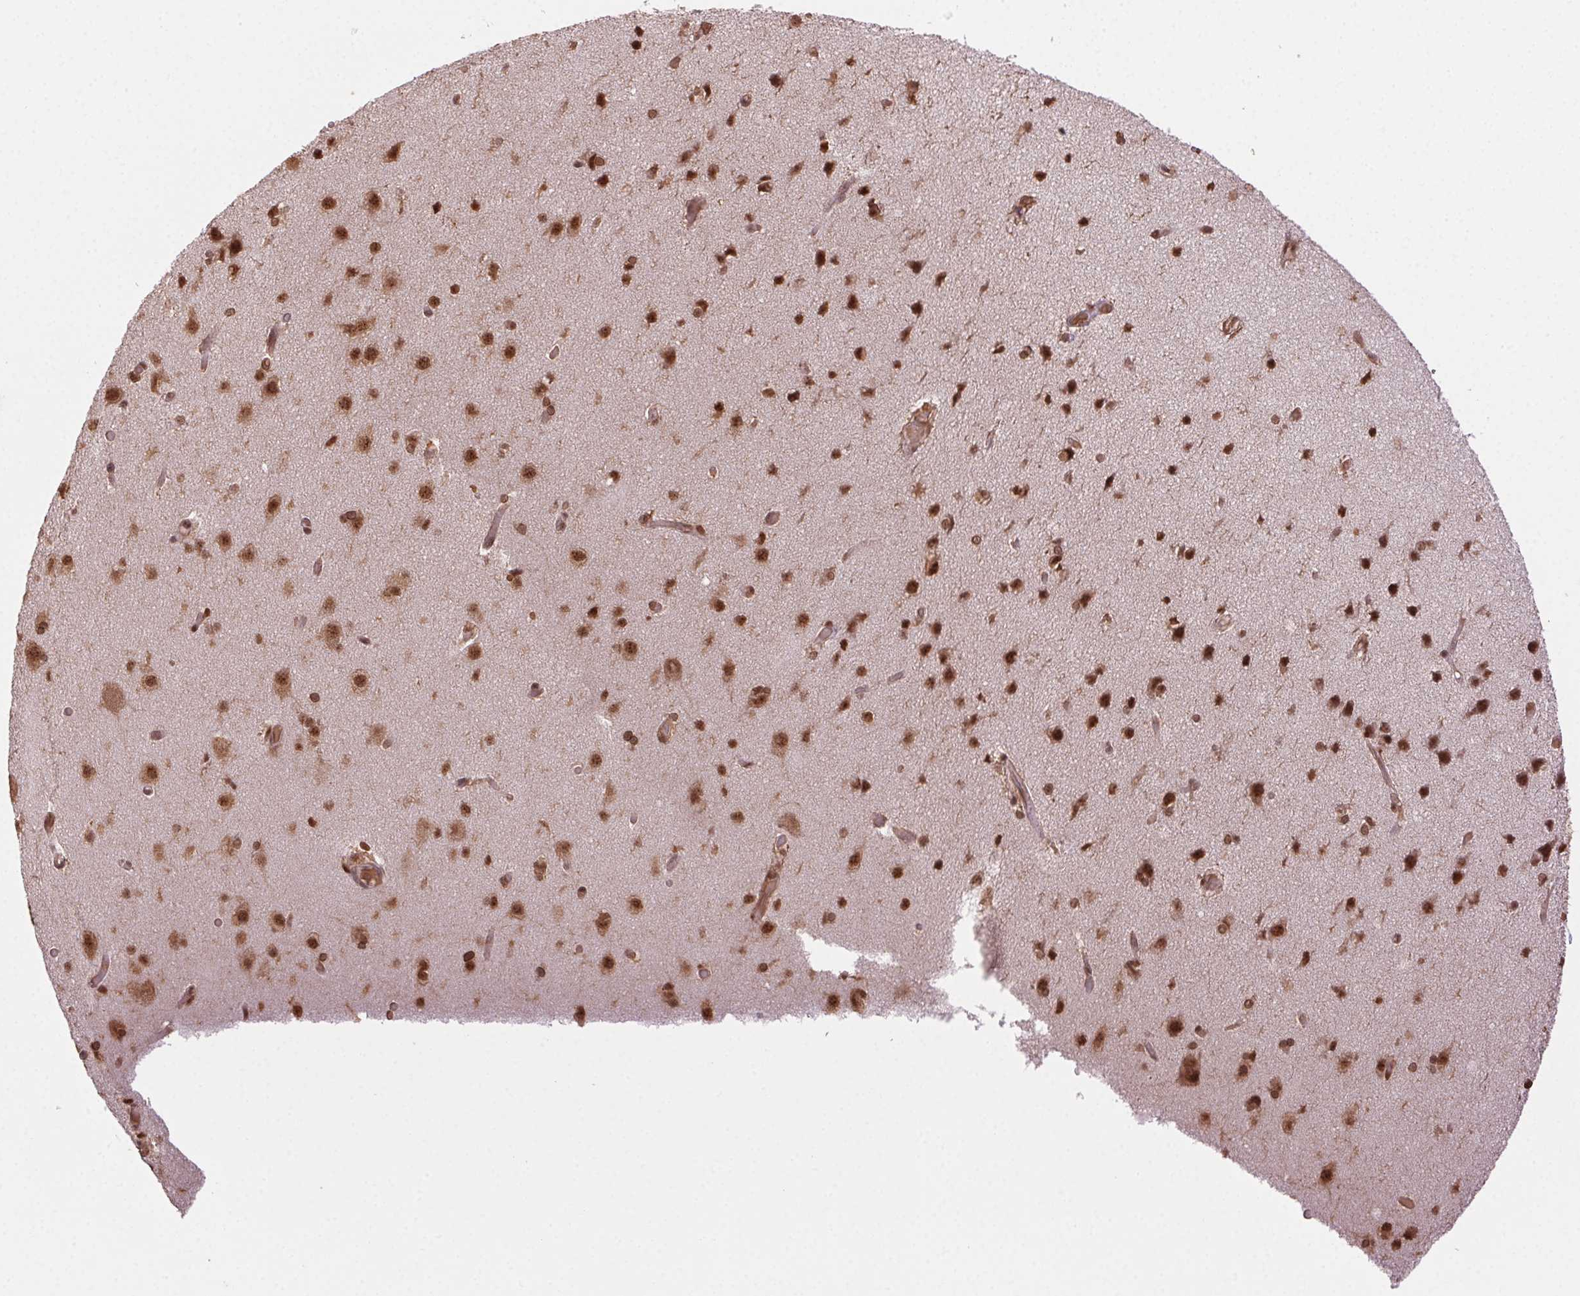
{"staining": {"intensity": "moderate", "quantity": "25%-75%", "location": "cytoplasmic/membranous,nuclear"}, "tissue": "cerebral cortex", "cell_type": "Endothelial cells", "image_type": "normal", "snomed": [{"axis": "morphology", "description": "Normal tissue, NOS"}, {"axis": "morphology", "description": "Glioma, malignant, High grade"}, {"axis": "topography", "description": "Cerebral cortex"}], "caption": "About 25%-75% of endothelial cells in benign cerebral cortex show moderate cytoplasmic/membranous,nuclear protein staining as visualized by brown immunohistochemical staining.", "gene": "TREML4", "patient": {"sex": "male", "age": 71}}